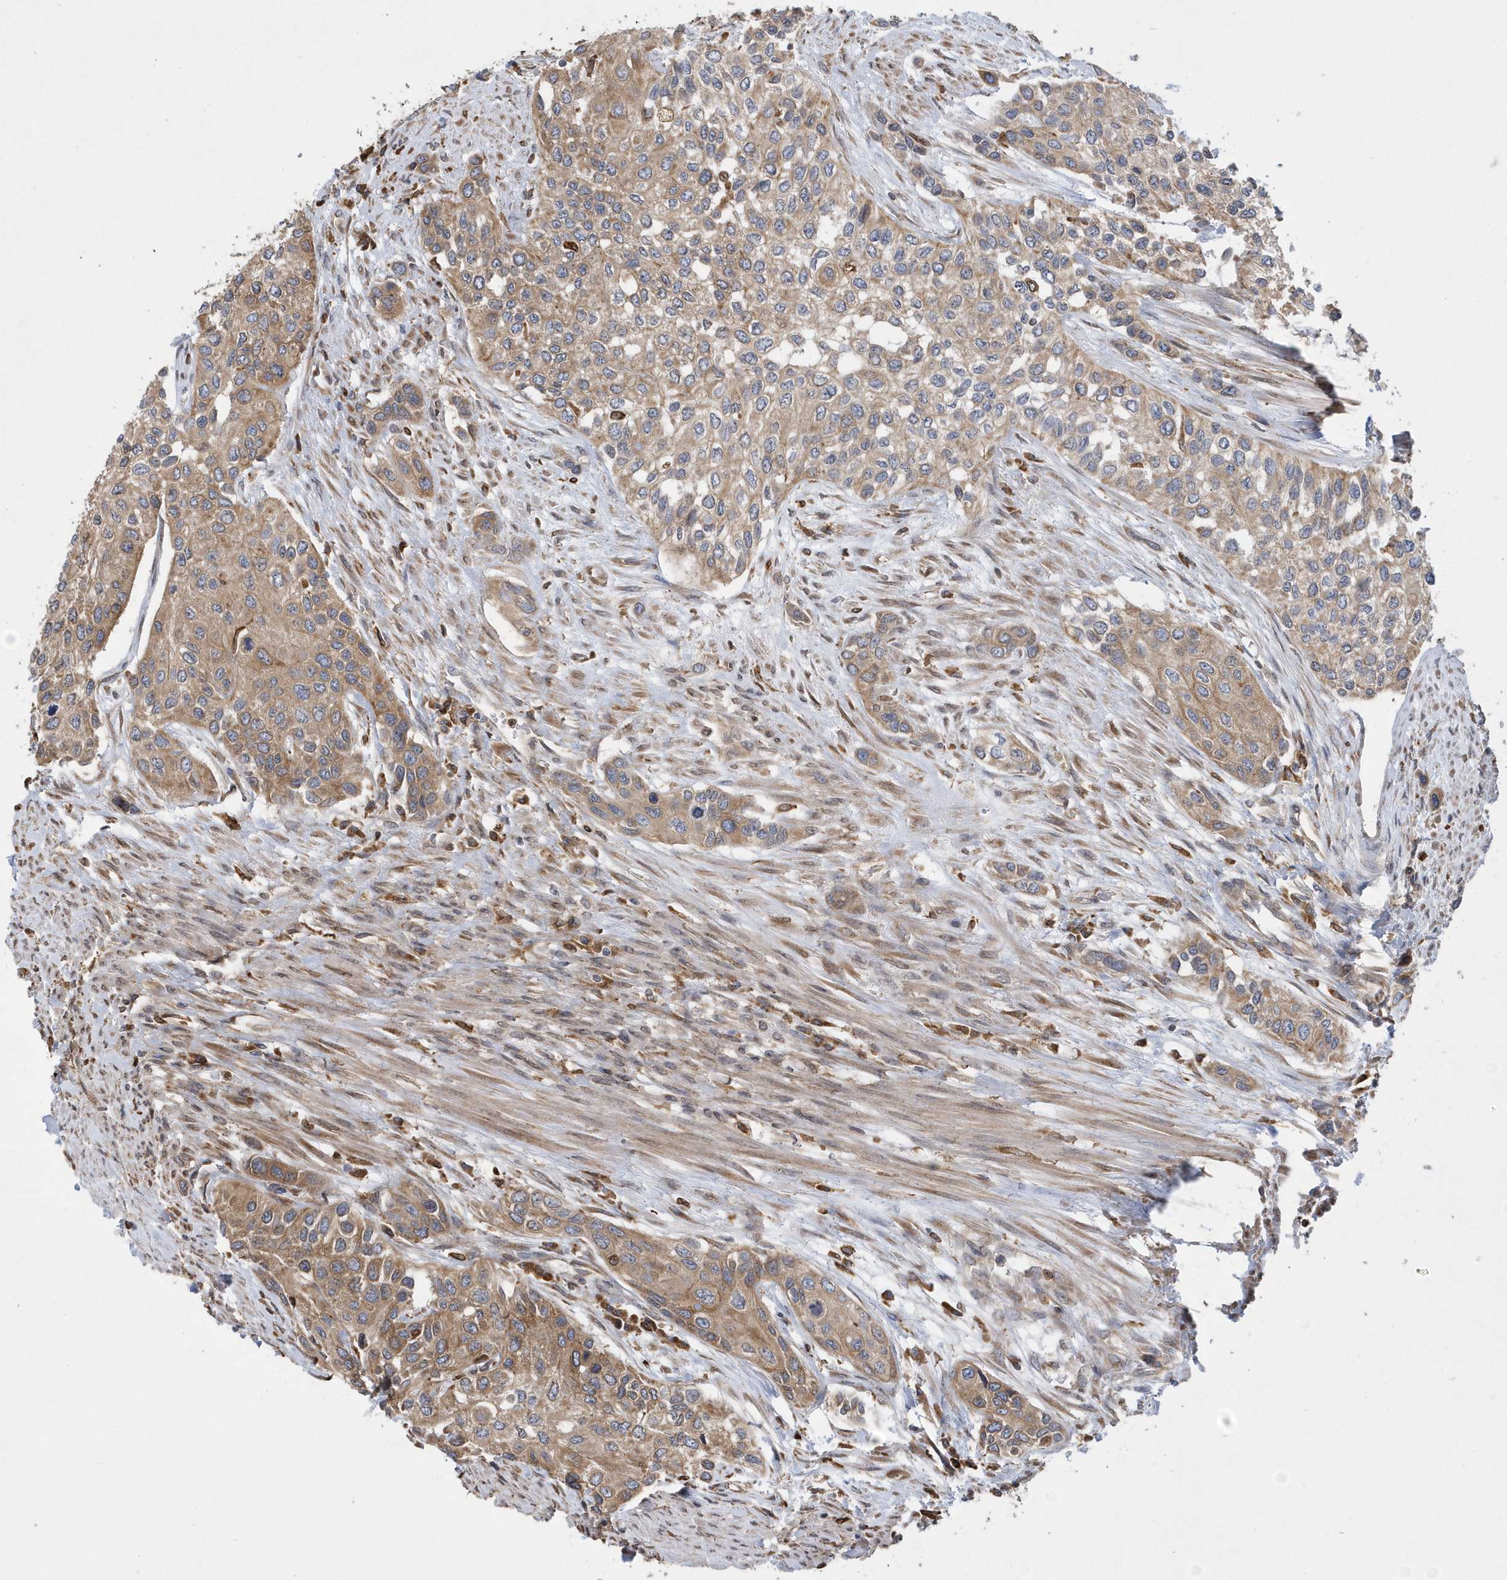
{"staining": {"intensity": "moderate", "quantity": ">75%", "location": "cytoplasmic/membranous"}, "tissue": "urothelial cancer", "cell_type": "Tumor cells", "image_type": "cancer", "snomed": [{"axis": "morphology", "description": "Normal tissue, NOS"}, {"axis": "morphology", "description": "Urothelial carcinoma, High grade"}, {"axis": "topography", "description": "Vascular tissue"}, {"axis": "topography", "description": "Urinary bladder"}], "caption": "High-grade urothelial carcinoma tissue shows moderate cytoplasmic/membranous positivity in about >75% of tumor cells, visualized by immunohistochemistry. (Brightfield microscopy of DAB IHC at high magnification).", "gene": "VAMP7", "patient": {"sex": "female", "age": 56}}